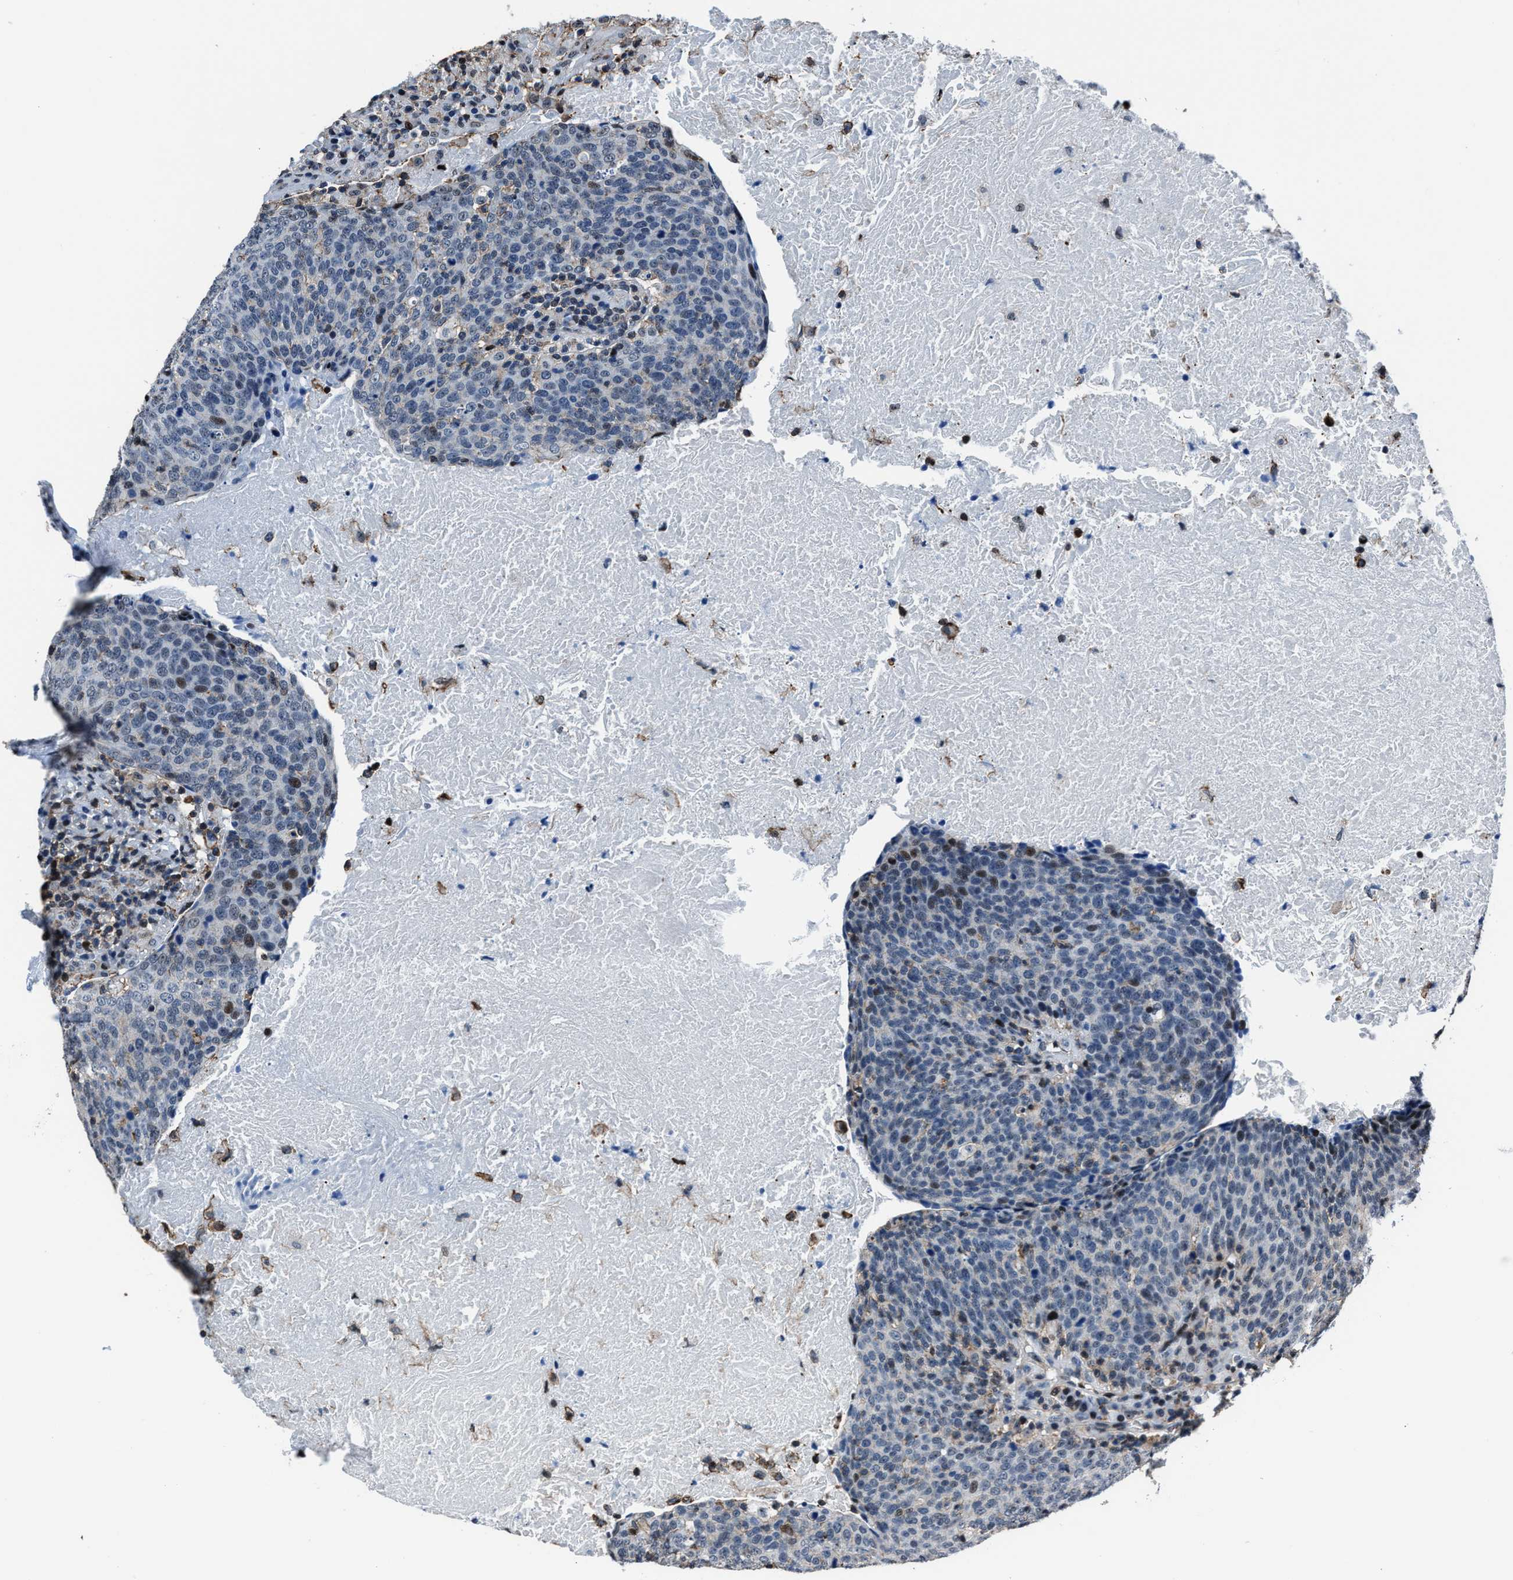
{"staining": {"intensity": "weak", "quantity": "<25%", "location": "nuclear"}, "tissue": "head and neck cancer", "cell_type": "Tumor cells", "image_type": "cancer", "snomed": [{"axis": "morphology", "description": "Squamous cell carcinoma, NOS"}, {"axis": "morphology", "description": "Squamous cell carcinoma, metastatic, NOS"}, {"axis": "topography", "description": "Lymph node"}, {"axis": "topography", "description": "Head-Neck"}], "caption": "Immunohistochemistry (IHC) photomicrograph of neoplastic tissue: head and neck cancer stained with DAB exhibits no significant protein expression in tumor cells.", "gene": "PPIE", "patient": {"sex": "male", "age": 62}}